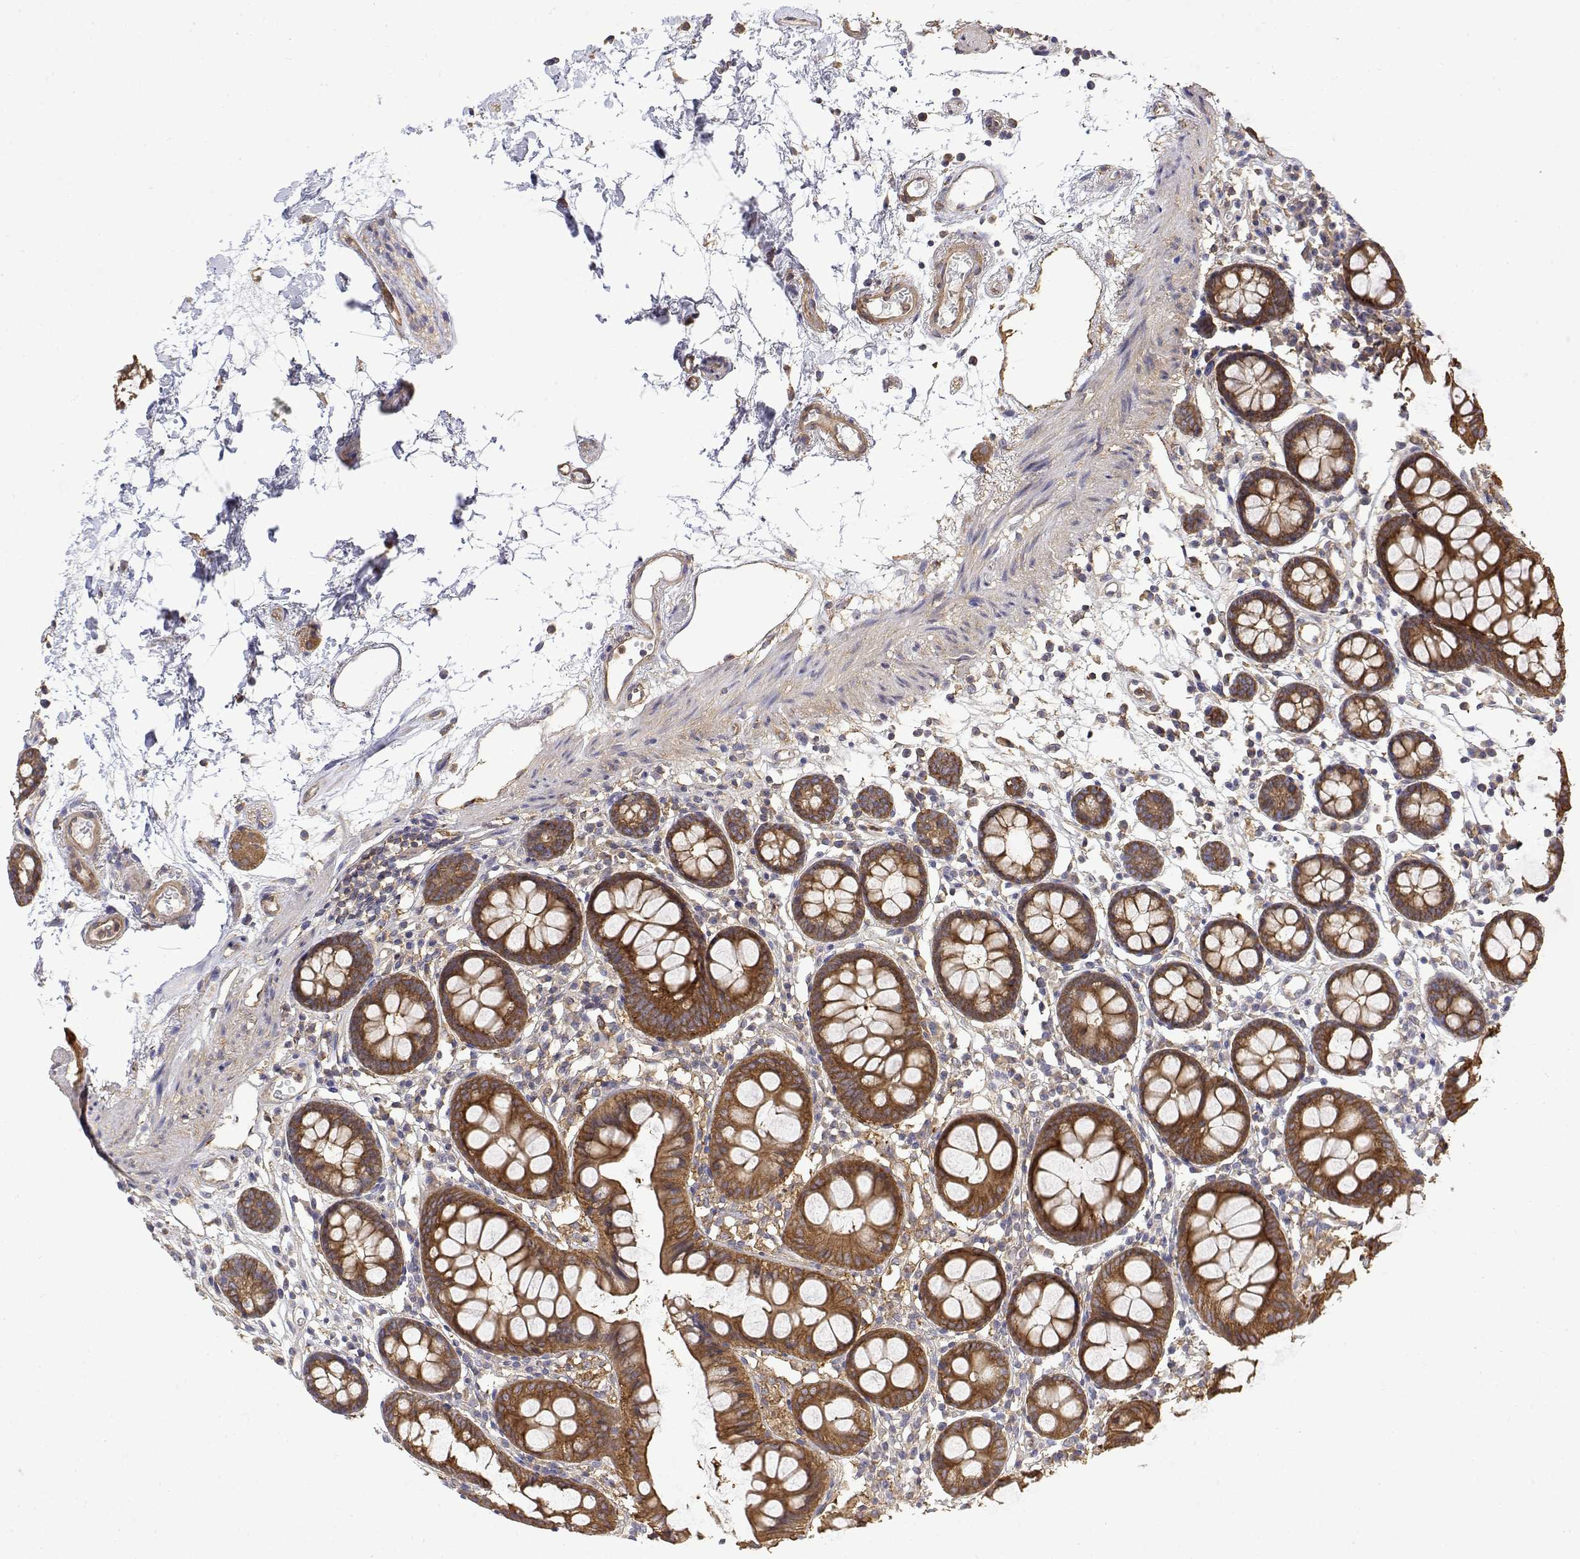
{"staining": {"intensity": "weak", "quantity": ">75%", "location": "cytoplasmic/membranous"}, "tissue": "colon", "cell_type": "Endothelial cells", "image_type": "normal", "snomed": [{"axis": "morphology", "description": "Normal tissue, NOS"}, {"axis": "topography", "description": "Colon"}], "caption": "An IHC micrograph of unremarkable tissue is shown. Protein staining in brown shows weak cytoplasmic/membranous positivity in colon within endothelial cells.", "gene": "PACSIN2", "patient": {"sex": "female", "age": 84}}